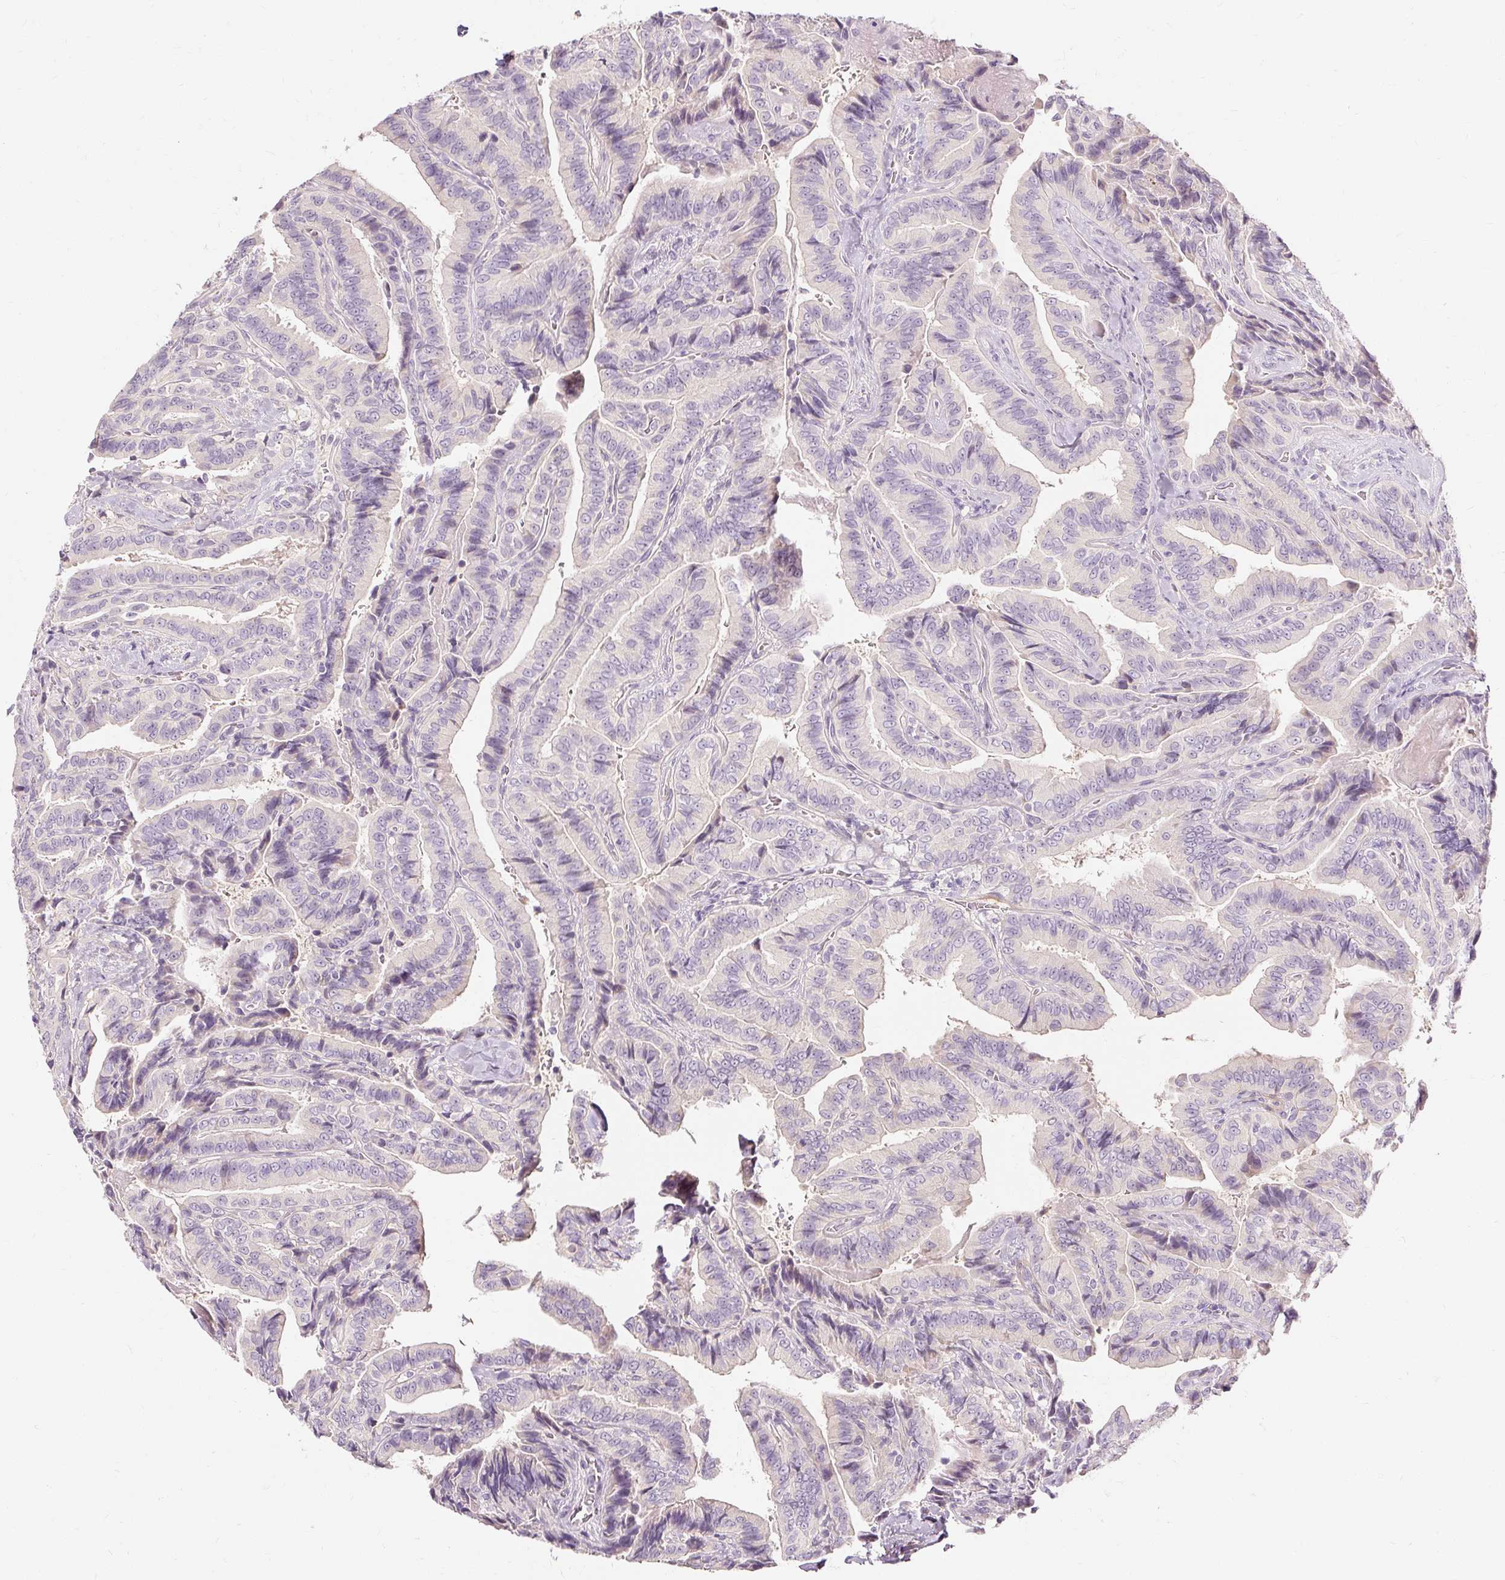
{"staining": {"intensity": "negative", "quantity": "none", "location": "none"}, "tissue": "thyroid cancer", "cell_type": "Tumor cells", "image_type": "cancer", "snomed": [{"axis": "morphology", "description": "Papillary adenocarcinoma, NOS"}, {"axis": "topography", "description": "Thyroid gland"}], "caption": "A photomicrograph of human thyroid cancer (papillary adenocarcinoma) is negative for staining in tumor cells. (Stains: DAB (3,3'-diaminobenzidine) immunohistochemistry (IHC) with hematoxylin counter stain, Microscopy: brightfield microscopy at high magnification).", "gene": "CAPN3", "patient": {"sex": "male", "age": 61}}